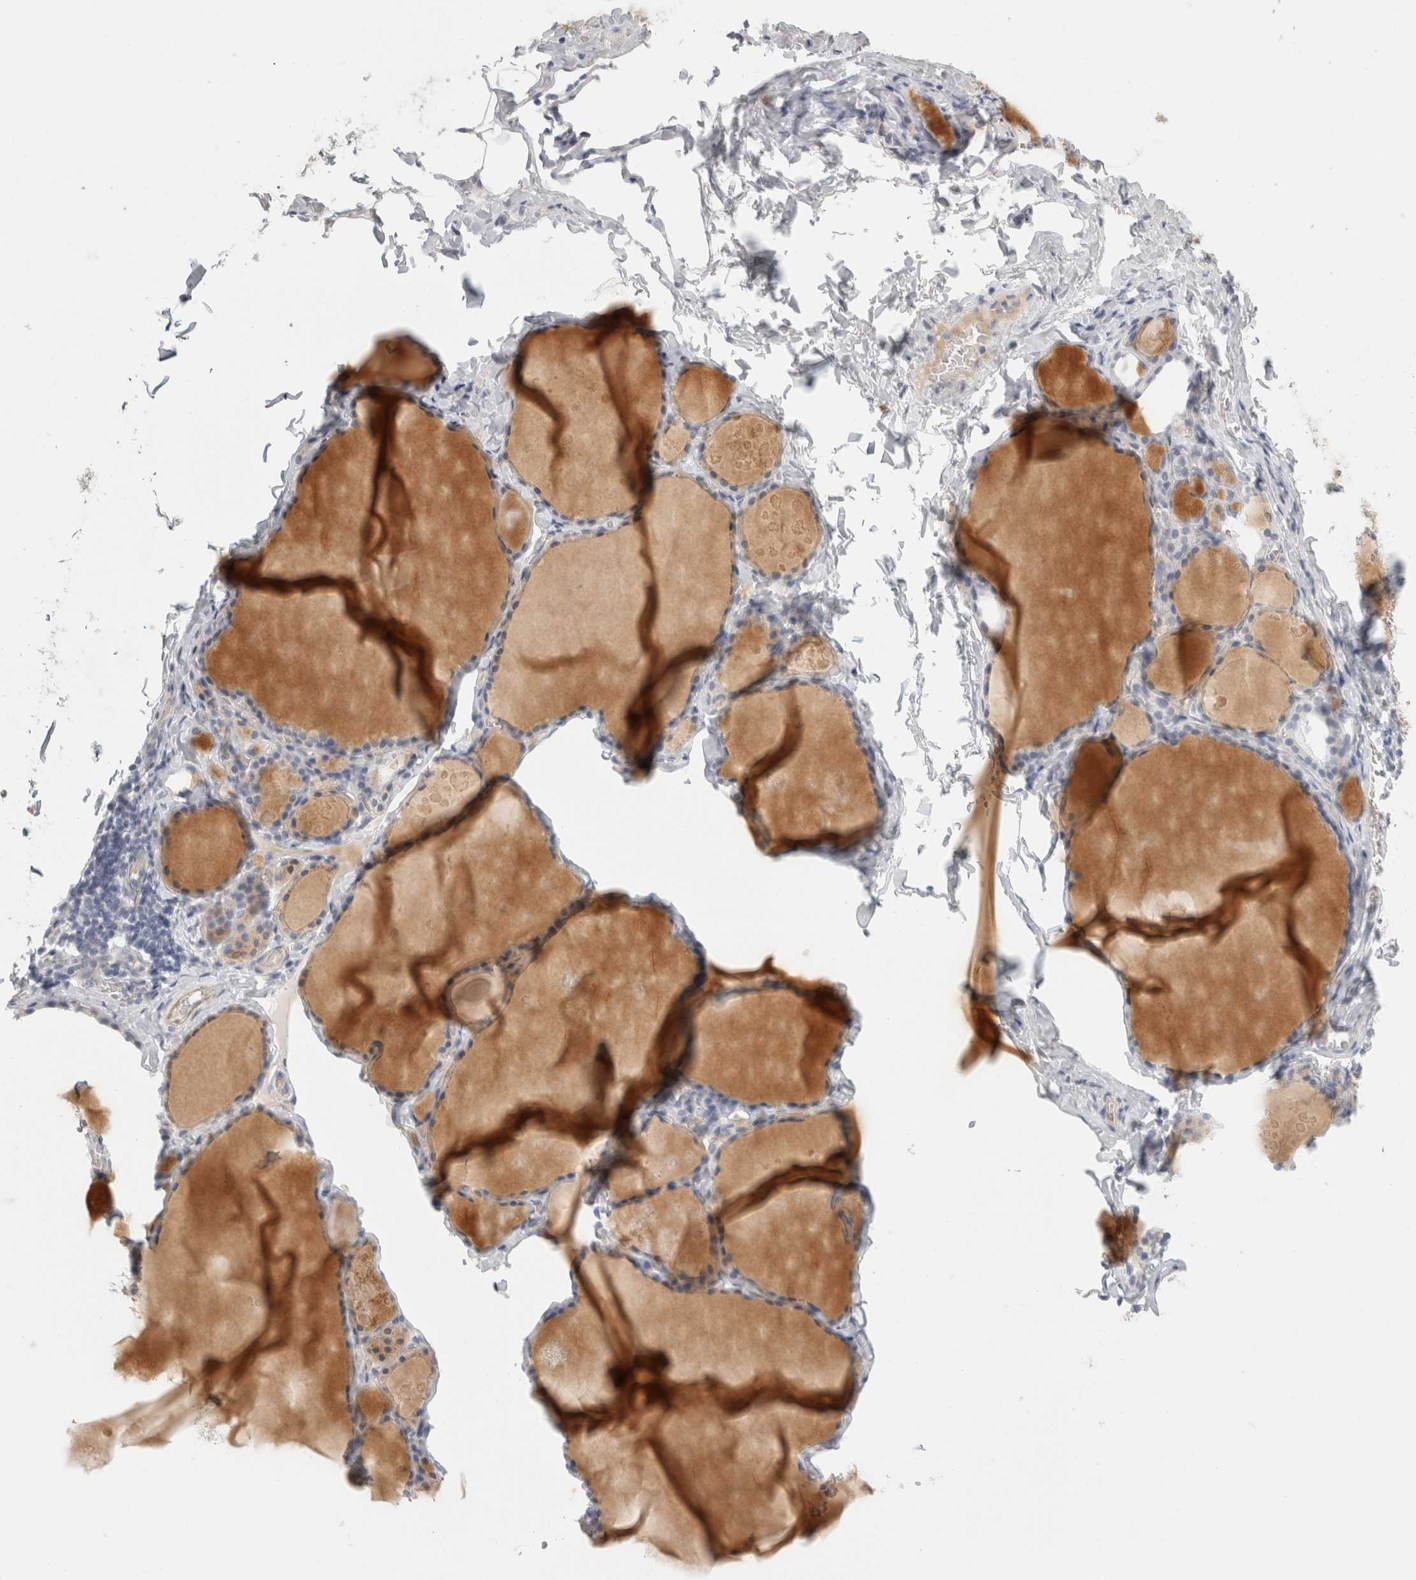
{"staining": {"intensity": "weak", "quantity": "<25%", "location": "cytoplasmic/membranous"}, "tissue": "thyroid gland", "cell_type": "Glandular cells", "image_type": "normal", "snomed": [{"axis": "morphology", "description": "Normal tissue, NOS"}, {"axis": "topography", "description": "Thyroid gland"}], "caption": "This is an immunohistochemistry (IHC) image of benign thyroid gland. There is no expression in glandular cells.", "gene": "FBLIM1", "patient": {"sex": "male", "age": 56}}